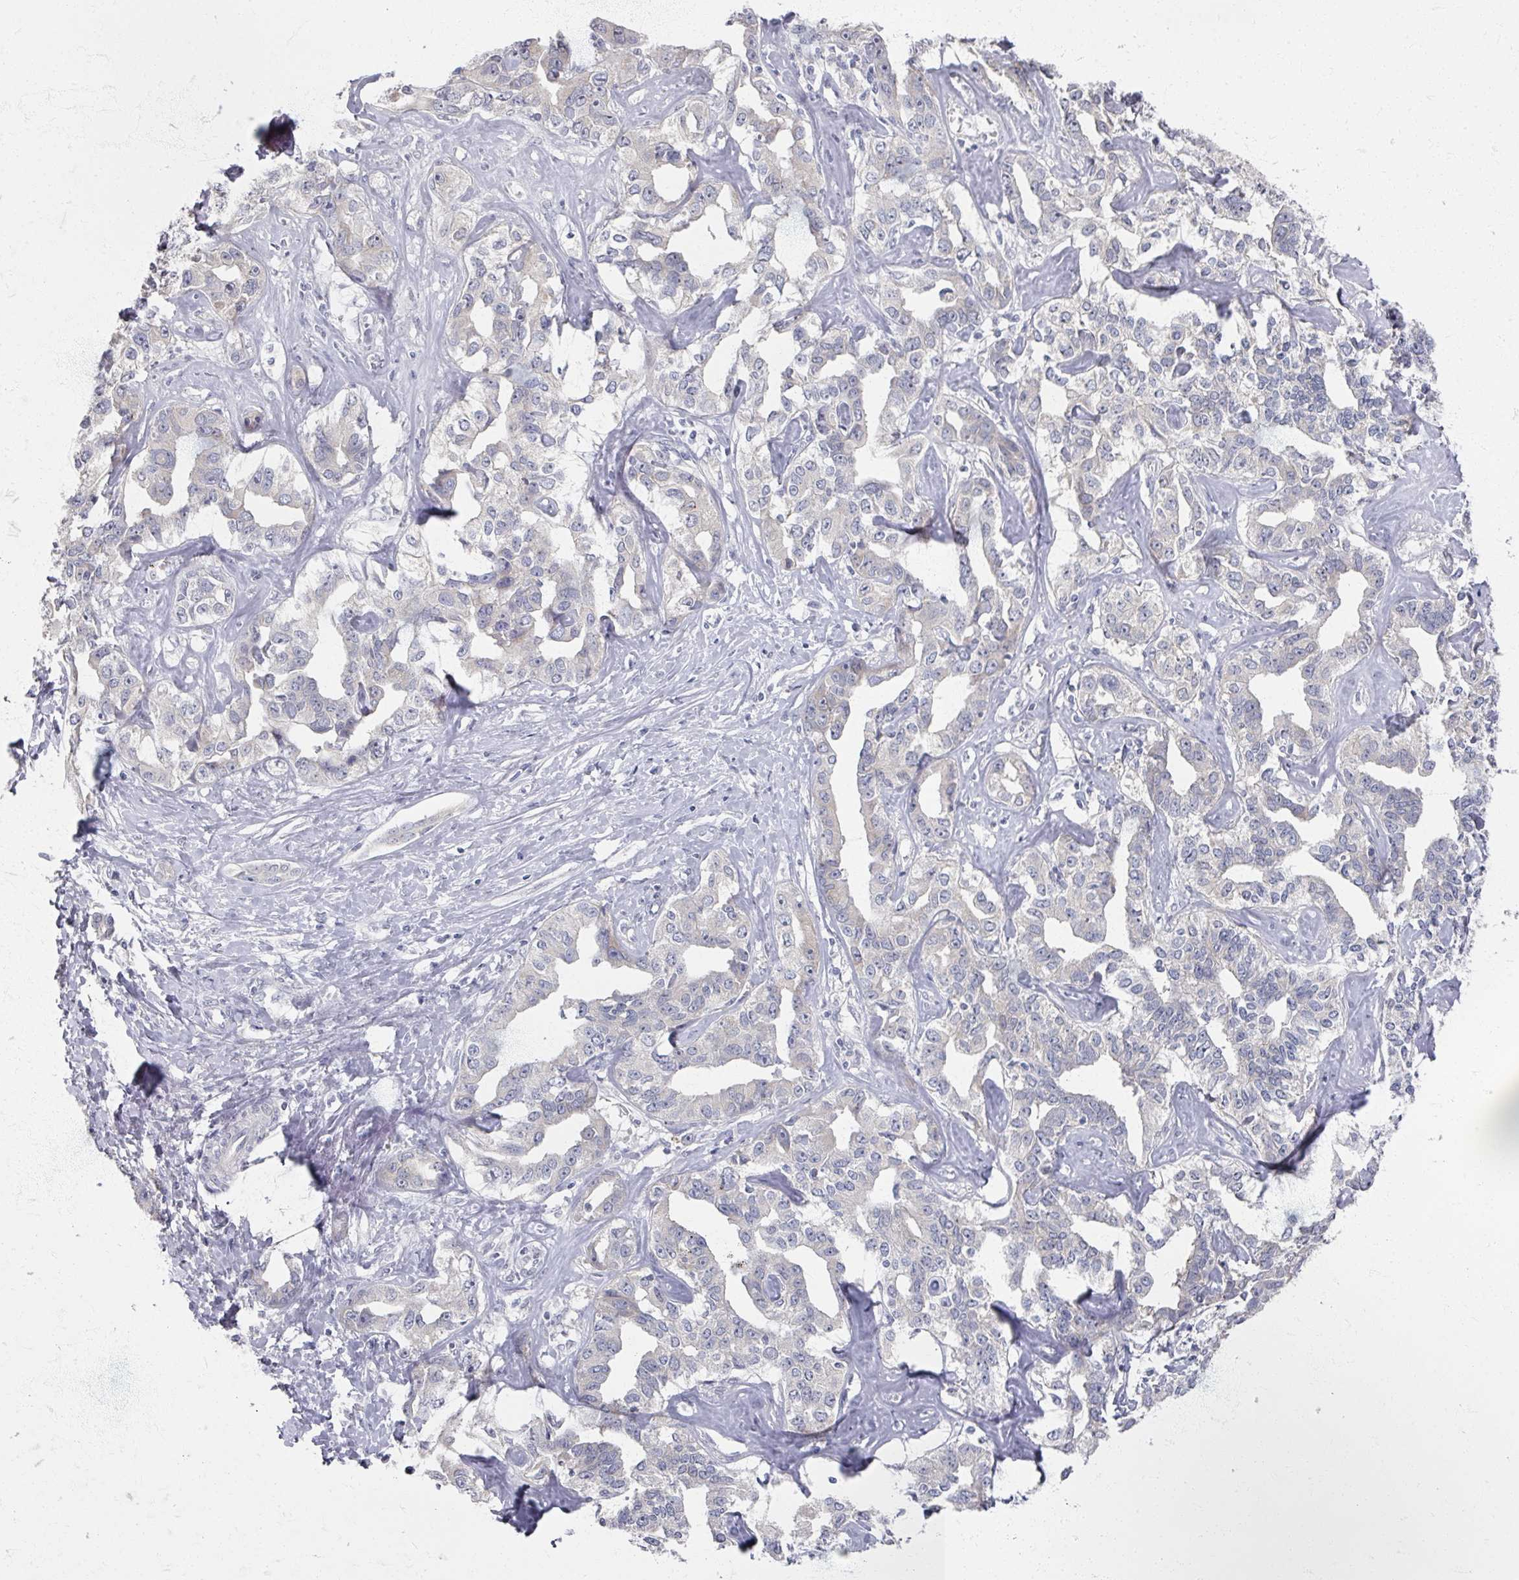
{"staining": {"intensity": "negative", "quantity": "none", "location": "none"}, "tissue": "liver cancer", "cell_type": "Tumor cells", "image_type": "cancer", "snomed": [{"axis": "morphology", "description": "Cholangiocarcinoma"}, {"axis": "topography", "description": "Liver"}], "caption": "Liver cancer (cholangiocarcinoma) stained for a protein using immunohistochemistry (IHC) displays no expression tumor cells.", "gene": "TTYH3", "patient": {"sex": "male", "age": 59}}